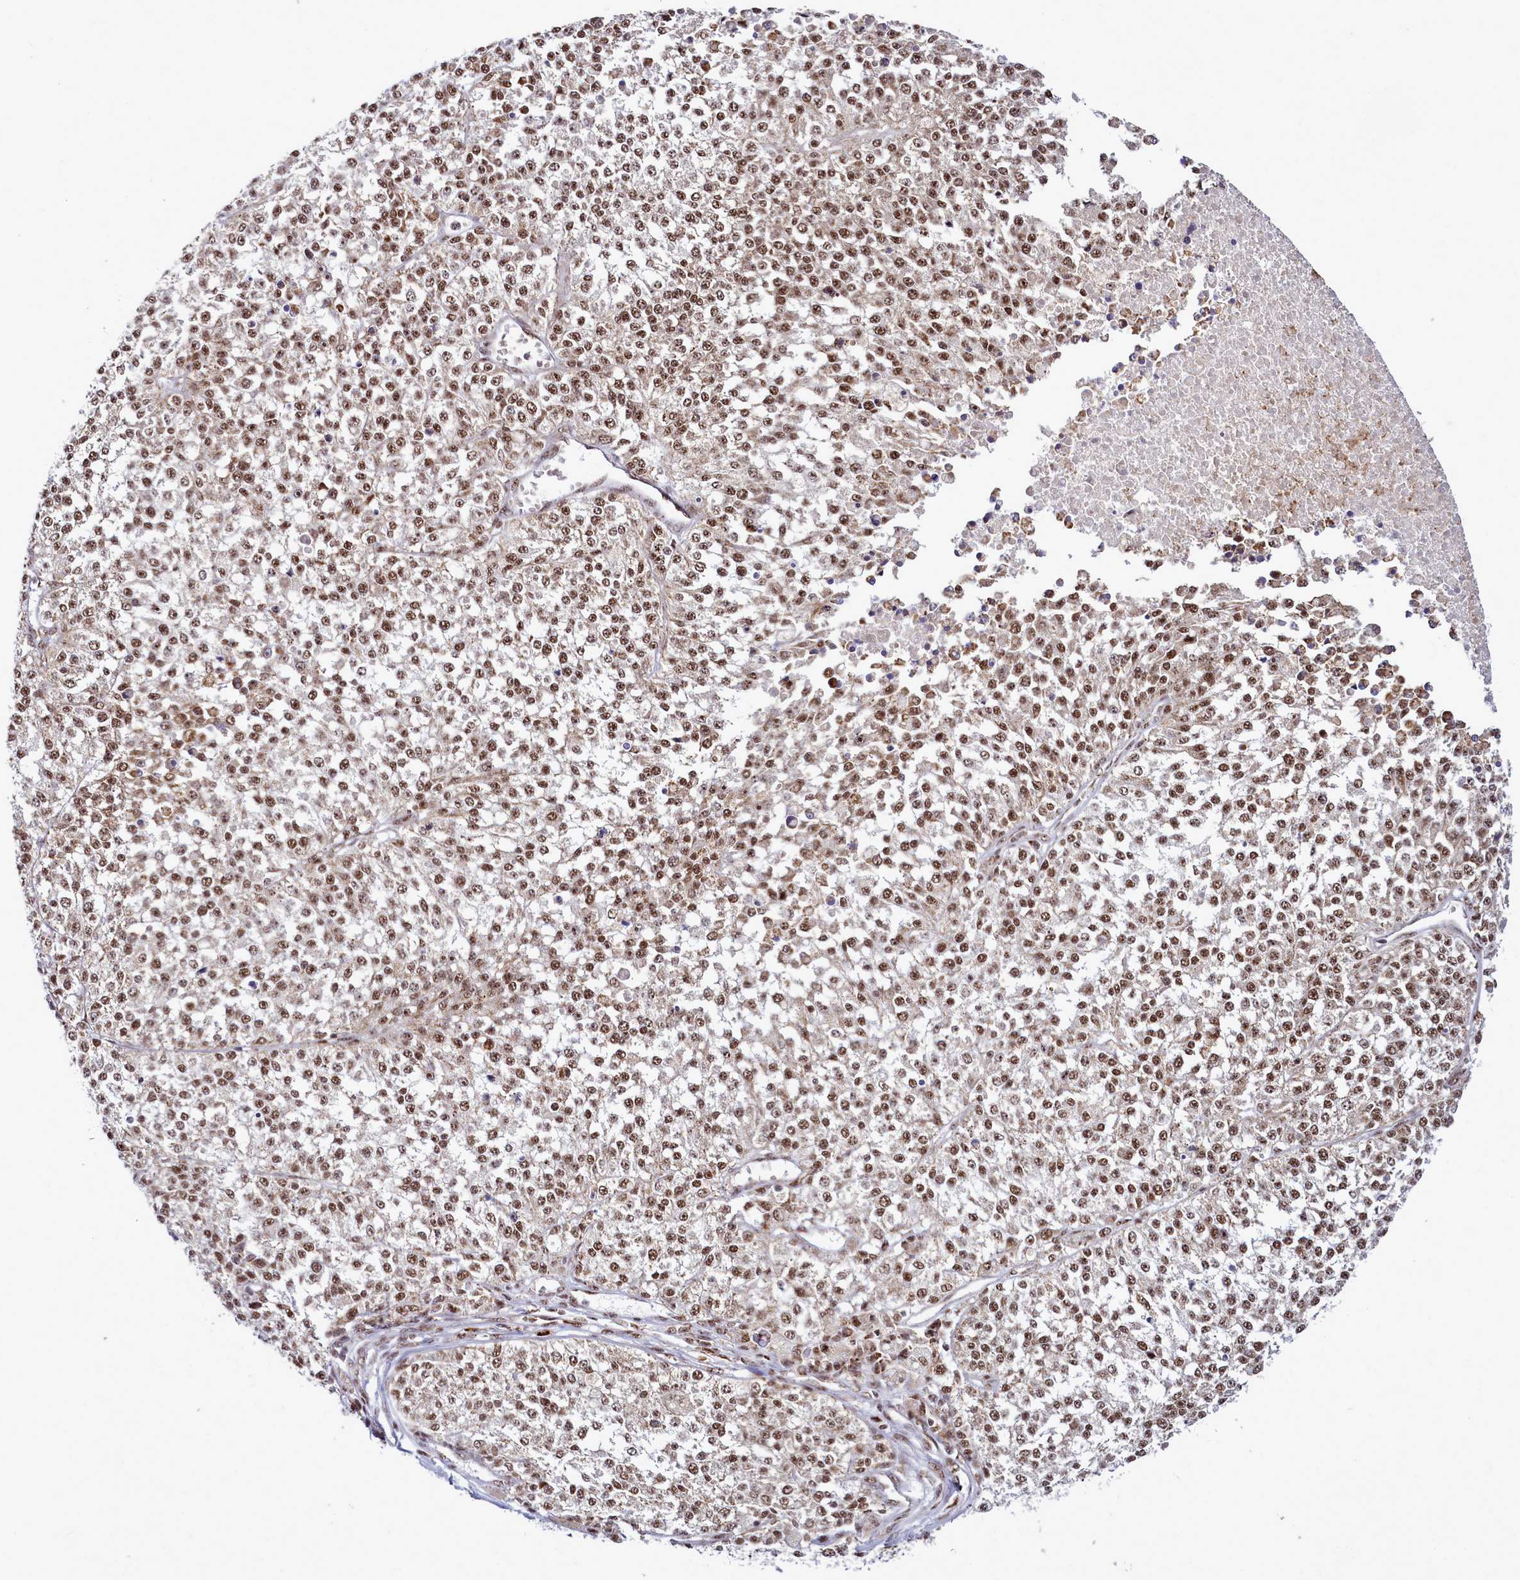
{"staining": {"intensity": "moderate", "quantity": ">75%", "location": "nuclear"}, "tissue": "melanoma", "cell_type": "Tumor cells", "image_type": "cancer", "snomed": [{"axis": "morphology", "description": "Malignant melanoma, NOS"}, {"axis": "topography", "description": "Skin"}], "caption": "Tumor cells show medium levels of moderate nuclear expression in approximately >75% of cells in human melanoma.", "gene": "POM121L2", "patient": {"sex": "female", "age": 64}}